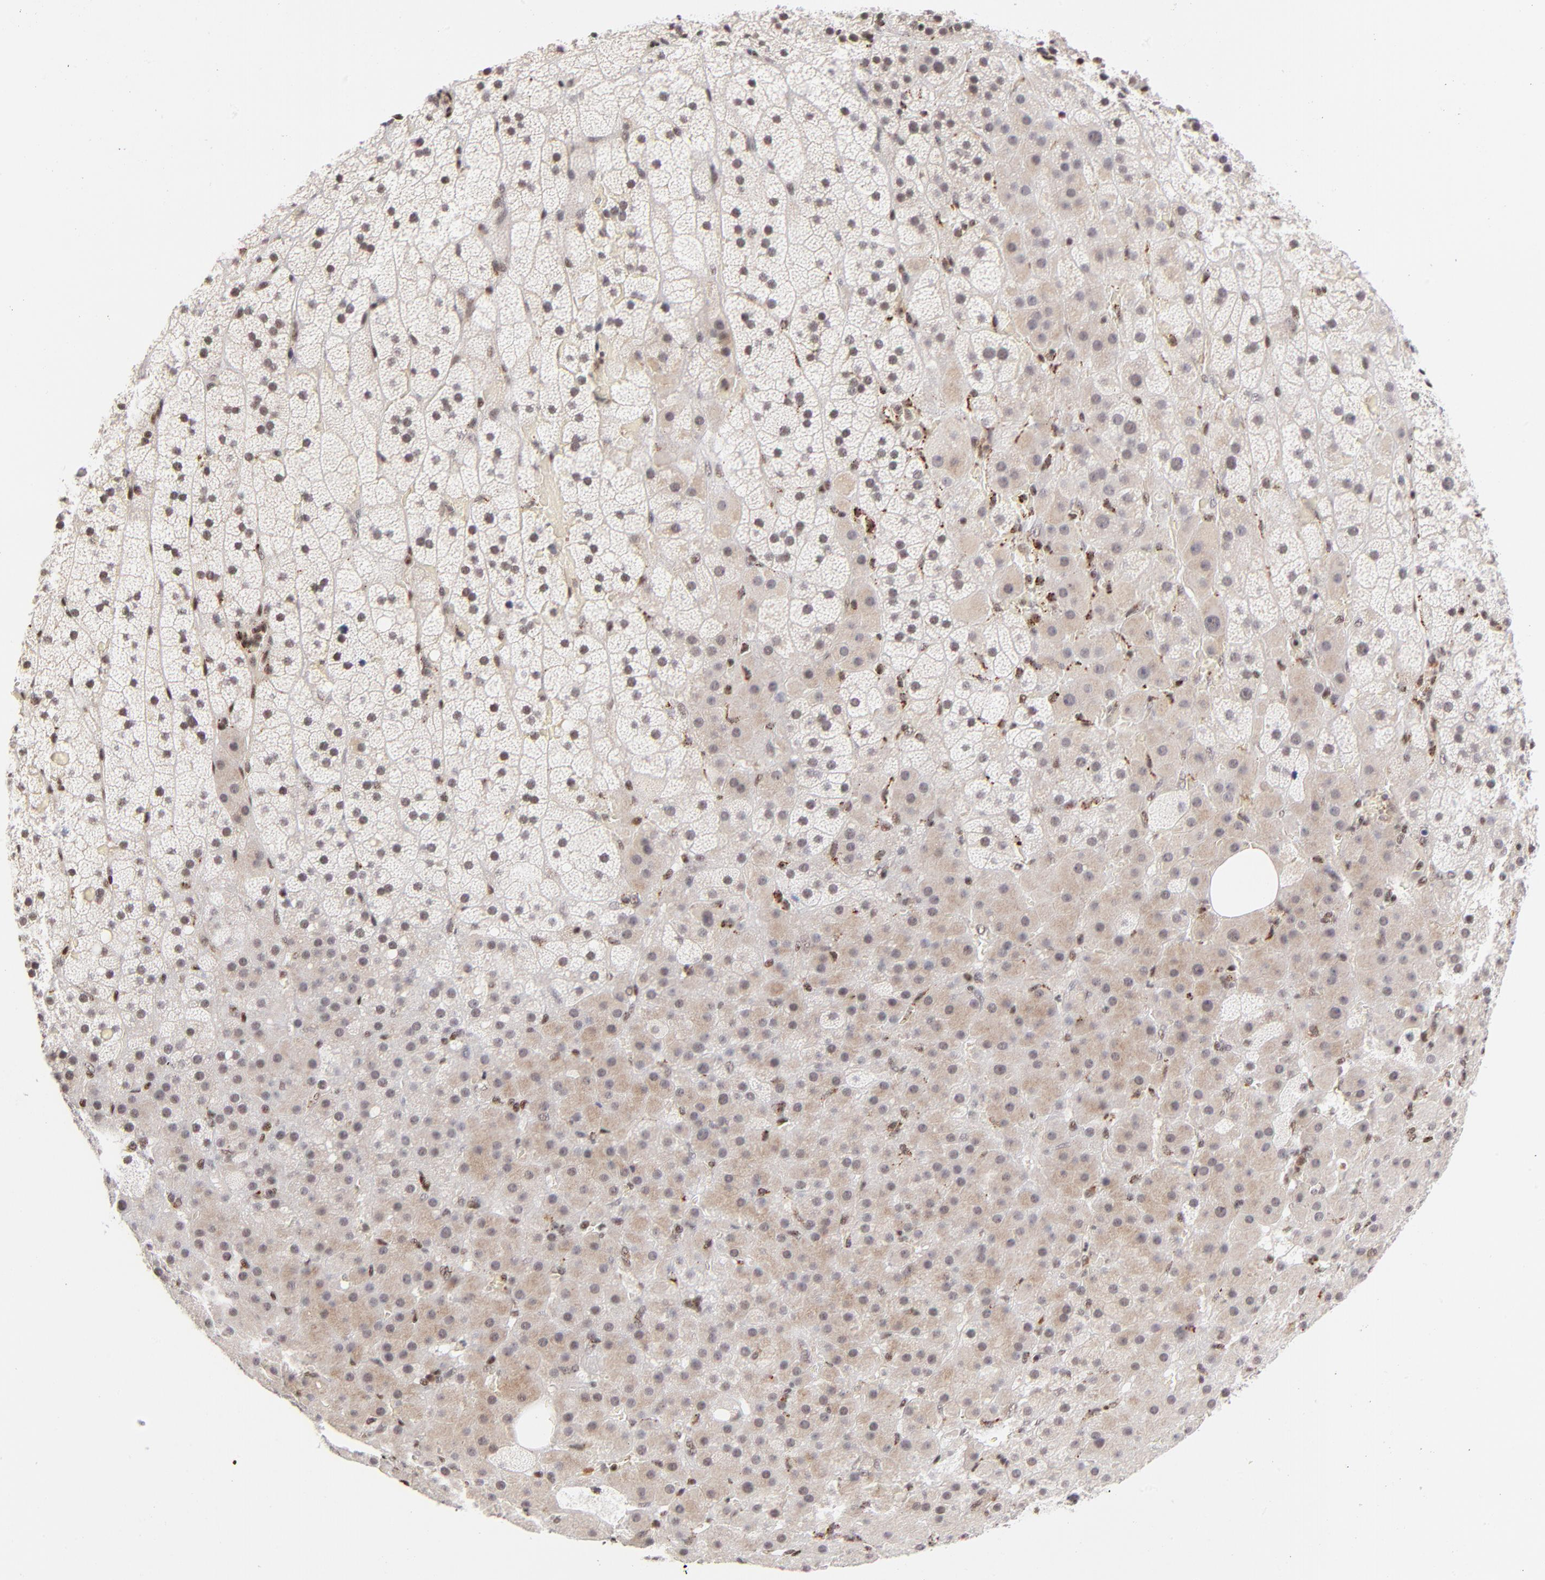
{"staining": {"intensity": "weak", "quantity": "25%-75%", "location": "cytoplasmic/membranous,nuclear"}, "tissue": "adrenal gland", "cell_type": "Glandular cells", "image_type": "normal", "snomed": [{"axis": "morphology", "description": "Normal tissue, NOS"}, {"axis": "topography", "description": "Adrenal gland"}], "caption": "Brown immunohistochemical staining in unremarkable adrenal gland exhibits weak cytoplasmic/membranous,nuclear staining in approximately 25%-75% of glandular cells. (DAB (3,3'-diaminobenzidine) IHC with brightfield microscopy, high magnification).", "gene": "GABPA", "patient": {"sex": "male", "age": 35}}